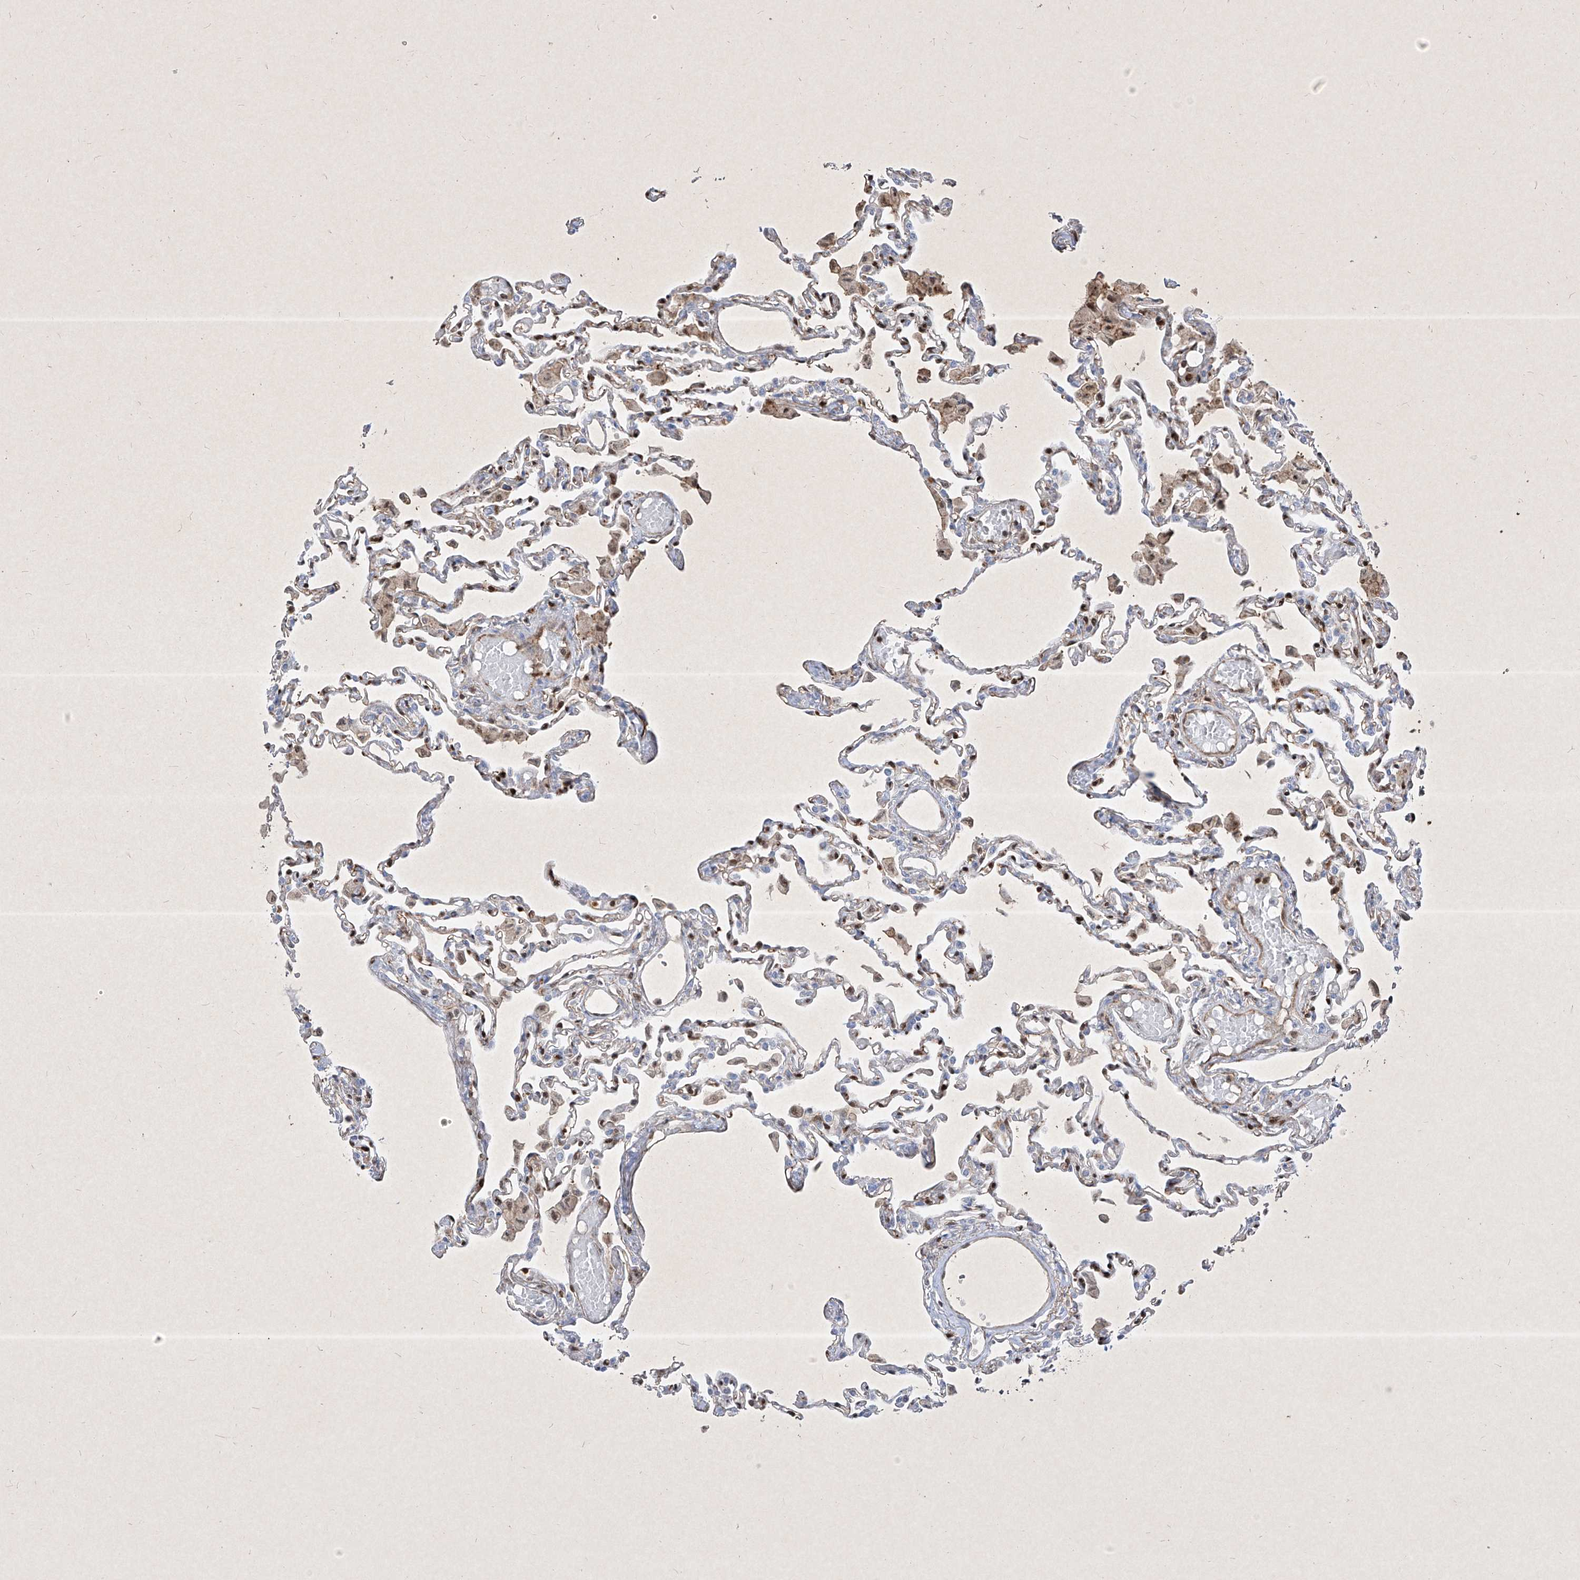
{"staining": {"intensity": "moderate", "quantity": "<25%", "location": "nuclear"}, "tissue": "lung", "cell_type": "Alveolar cells", "image_type": "normal", "snomed": [{"axis": "morphology", "description": "Normal tissue, NOS"}, {"axis": "topography", "description": "Bronchus"}, {"axis": "topography", "description": "Lung"}], "caption": "Moderate nuclear protein positivity is seen in about <25% of alveolar cells in lung. The staining was performed using DAB to visualize the protein expression in brown, while the nuclei were stained in blue with hematoxylin (Magnification: 20x).", "gene": "PSMB10", "patient": {"sex": "female", "age": 49}}